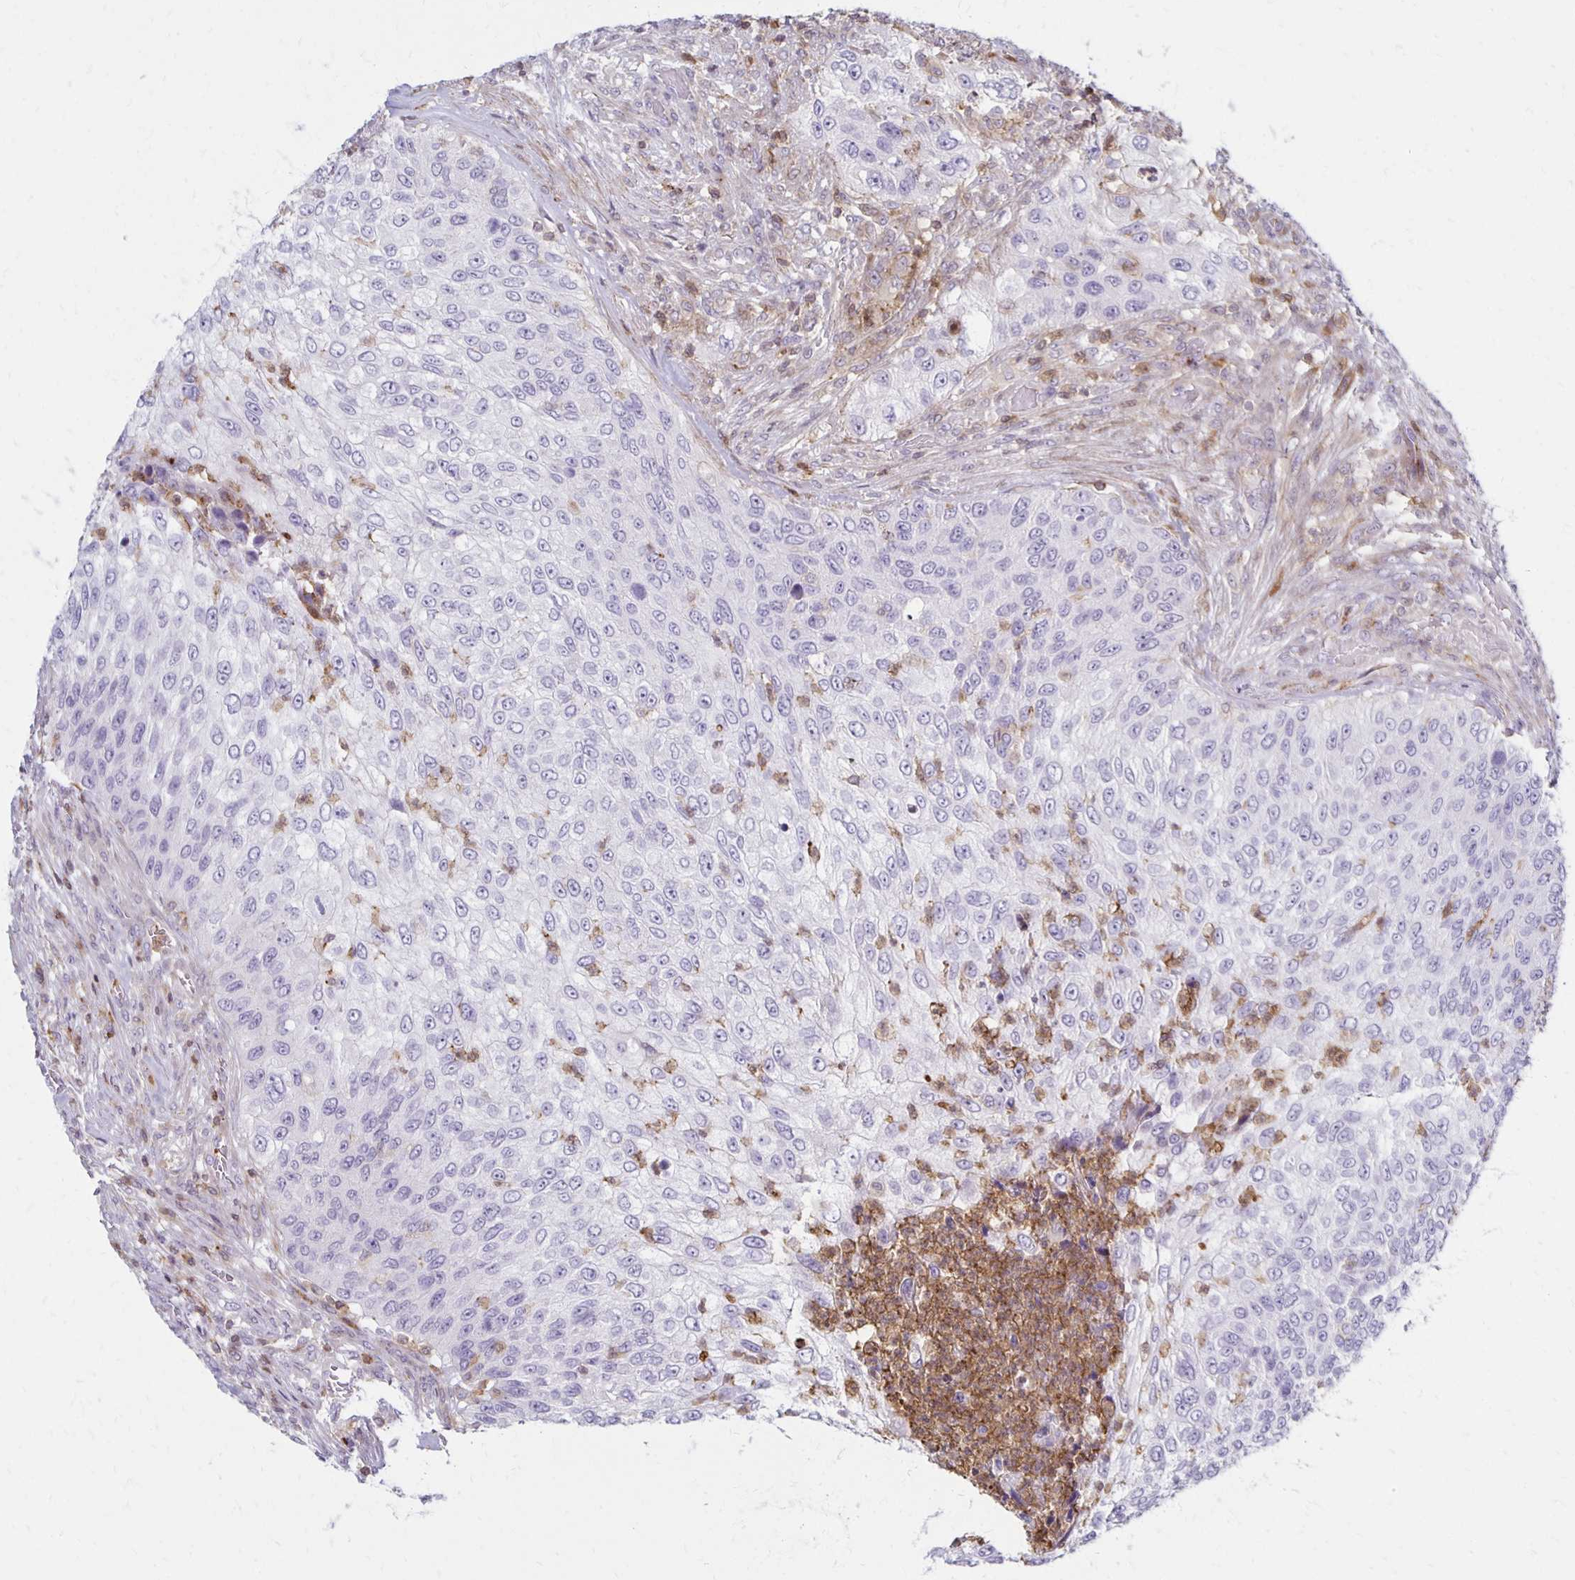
{"staining": {"intensity": "negative", "quantity": "none", "location": "none"}, "tissue": "urothelial cancer", "cell_type": "Tumor cells", "image_type": "cancer", "snomed": [{"axis": "morphology", "description": "Urothelial carcinoma, High grade"}, {"axis": "topography", "description": "Urinary bladder"}], "caption": "Immunohistochemical staining of human urothelial carcinoma (high-grade) demonstrates no significant positivity in tumor cells. Brightfield microscopy of immunohistochemistry (IHC) stained with DAB (3,3'-diaminobenzidine) (brown) and hematoxylin (blue), captured at high magnification.", "gene": "CCL21", "patient": {"sex": "female", "age": 60}}